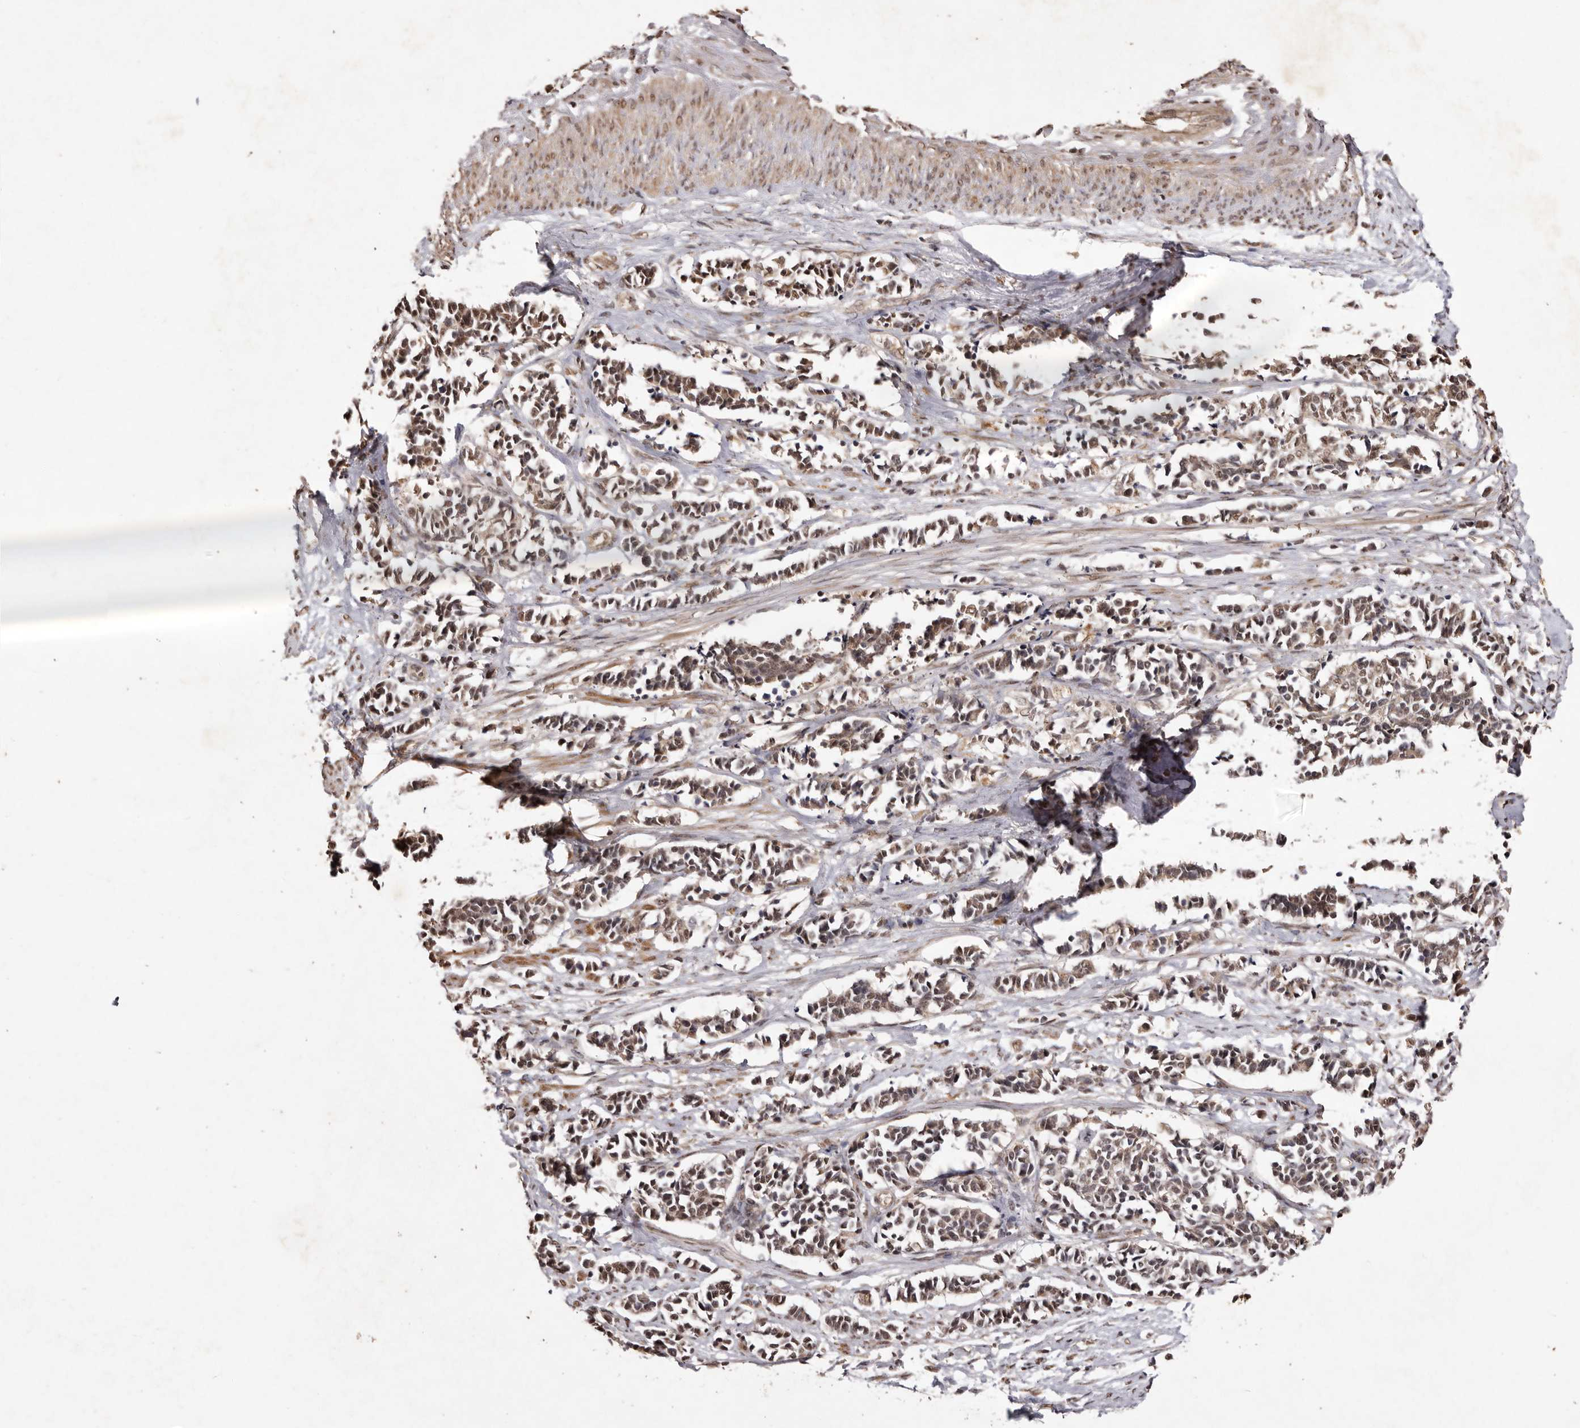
{"staining": {"intensity": "moderate", "quantity": ">75%", "location": "cytoplasmic/membranous,nuclear"}, "tissue": "cervical cancer", "cell_type": "Tumor cells", "image_type": "cancer", "snomed": [{"axis": "morphology", "description": "Normal tissue, NOS"}, {"axis": "morphology", "description": "Squamous cell carcinoma, NOS"}, {"axis": "topography", "description": "Cervix"}], "caption": "Cervical cancer tissue exhibits moderate cytoplasmic/membranous and nuclear expression in approximately >75% of tumor cells, visualized by immunohistochemistry.", "gene": "NOTCH1", "patient": {"sex": "female", "age": 35}}